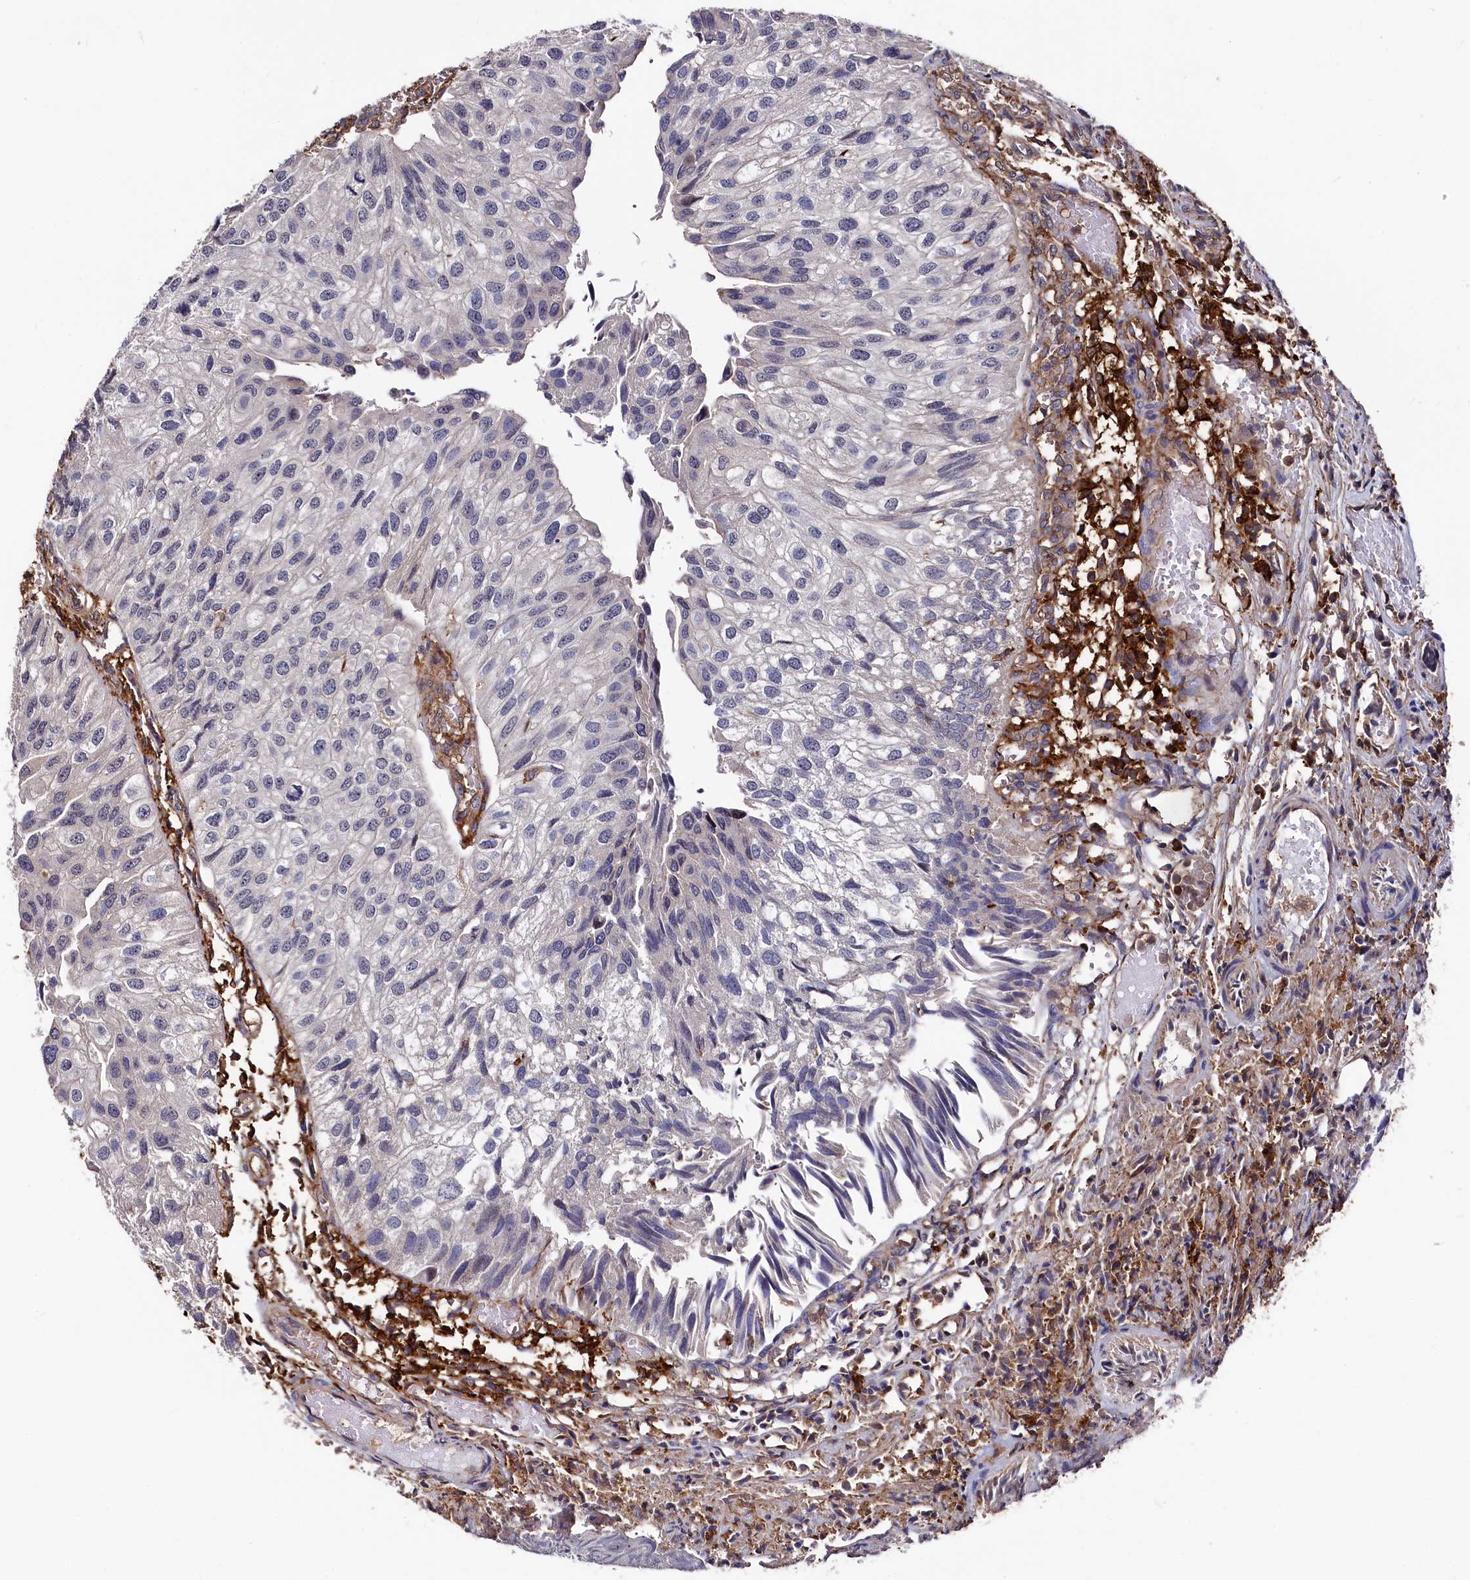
{"staining": {"intensity": "negative", "quantity": "none", "location": "none"}, "tissue": "urothelial cancer", "cell_type": "Tumor cells", "image_type": "cancer", "snomed": [{"axis": "morphology", "description": "Urothelial carcinoma, Low grade"}, {"axis": "topography", "description": "Urinary bladder"}], "caption": "High magnification brightfield microscopy of low-grade urothelial carcinoma stained with DAB (brown) and counterstained with hematoxylin (blue): tumor cells show no significant expression. Brightfield microscopy of IHC stained with DAB (brown) and hematoxylin (blue), captured at high magnification.", "gene": "PLEKHO2", "patient": {"sex": "female", "age": 89}}